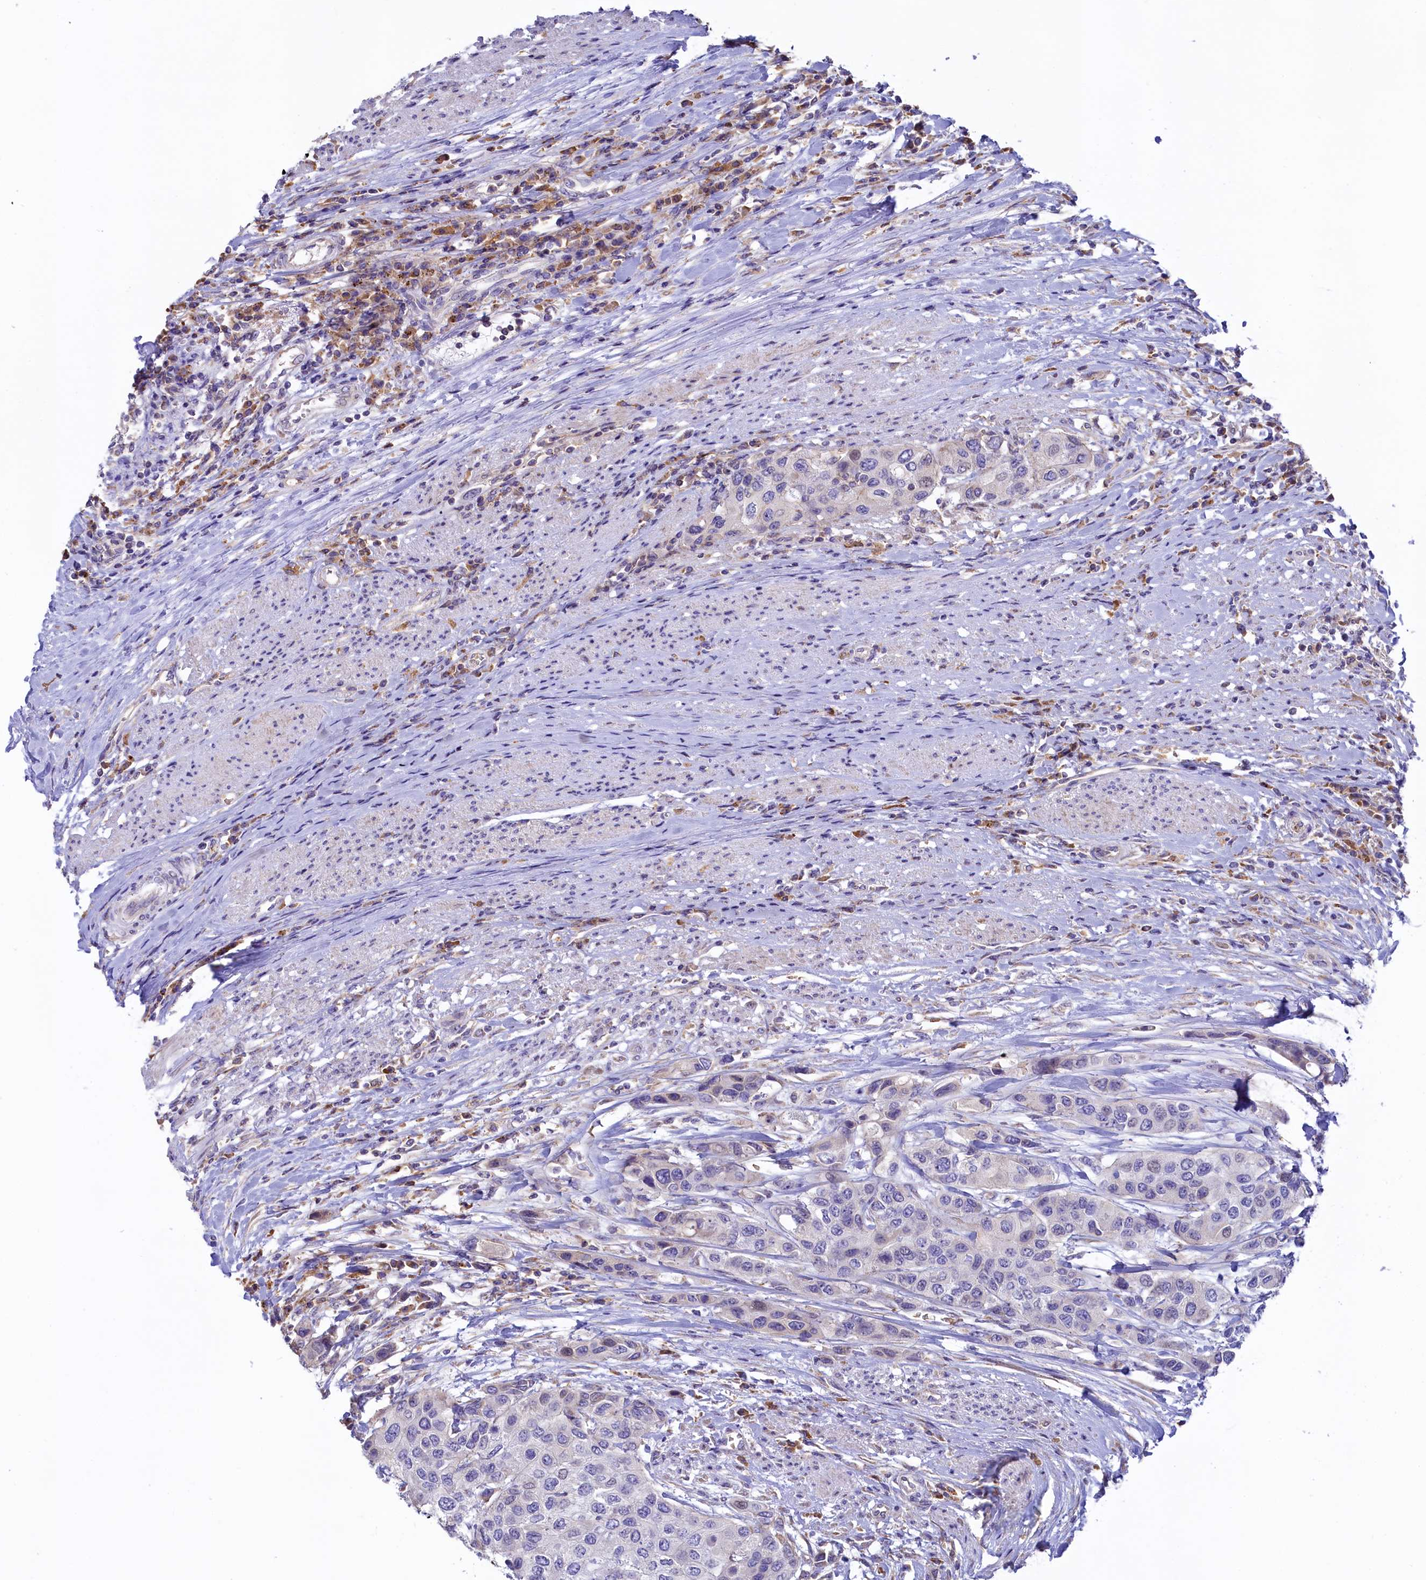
{"staining": {"intensity": "negative", "quantity": "none", "location": "none"}, "tissue": "urothelial cancer", "cell_type": "Tumor cells", "image_type": "cancer", "snomed": [{"axis": "morphology", "description": "Normal tissue, NOS"}, {"axis": "morphology", "description": "Urothelial carcinoma, High grade"}, {"axis": "topography", "description": "Vascular tissue"}, {"axis": "topography", "description": "Urinary bladder"}], "caption": "Urothelial cancer was stained to show a protein in brown. There is no significant staining in tumor cells.", "gene": "HPS6", "patient": {"sex": "female", "age": 56}}